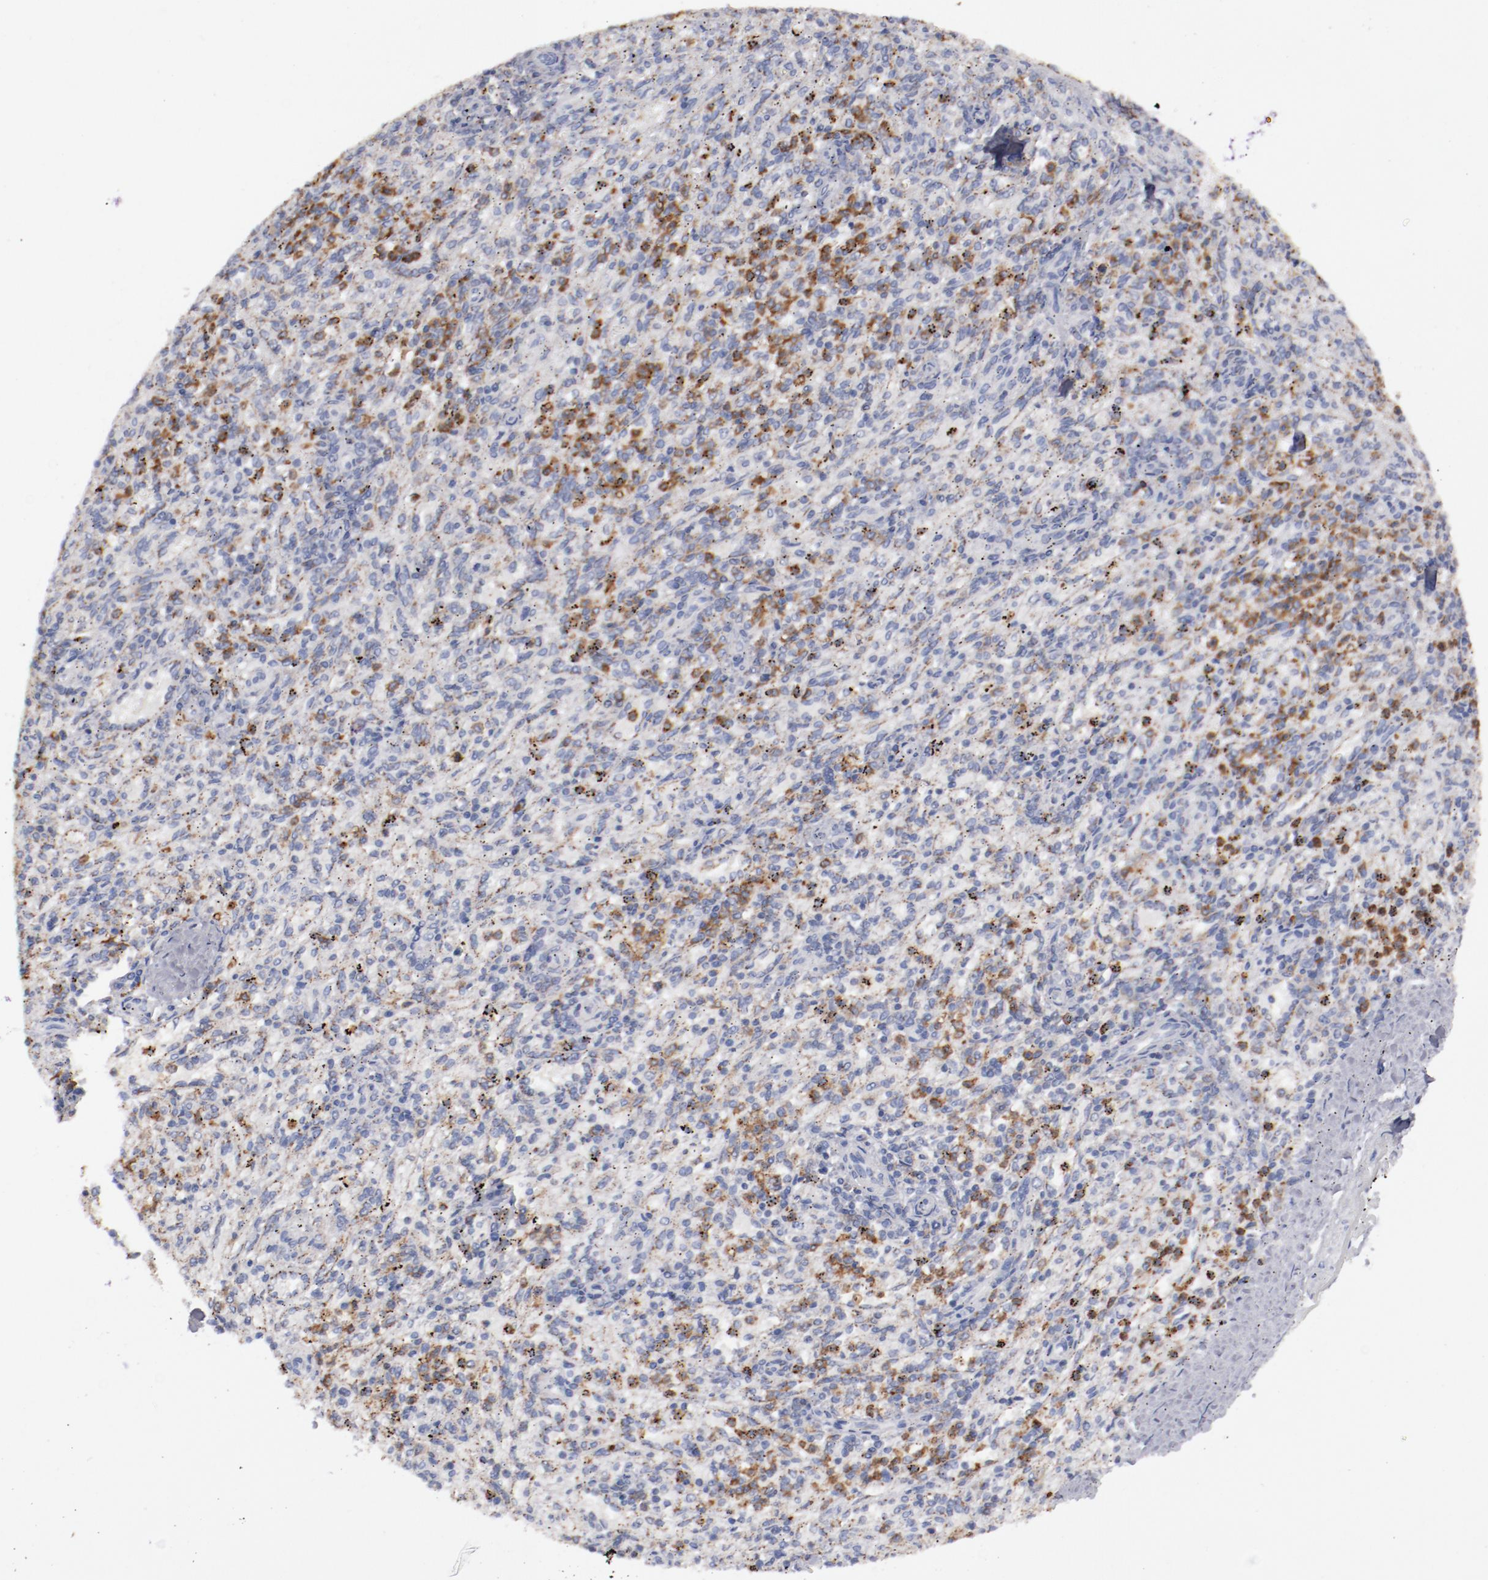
{"staining": {"intensity": "moderate", "quantity": "25%-75%", "location": "cytoplasmic/membranous"}, "tissue": "spleen", "cell_type": "Cells in red pulp", "image_type": "normal", "snomed": [{"axis": "morphology", "description": "Normal tissue, NOS"}, {"axis": "topography", "description": "Spleen"}], "caption": "This histopathology image displays unremarkable spleen stained with immunohistochemistry to label a protein in brown. The cytoplasmic/membranous of cells in red pulp show moderate positivity for the protein. Nuclei are counter-stained blue.", "gene": "FGR", "patient": {"sex": "female", "age": 10}}